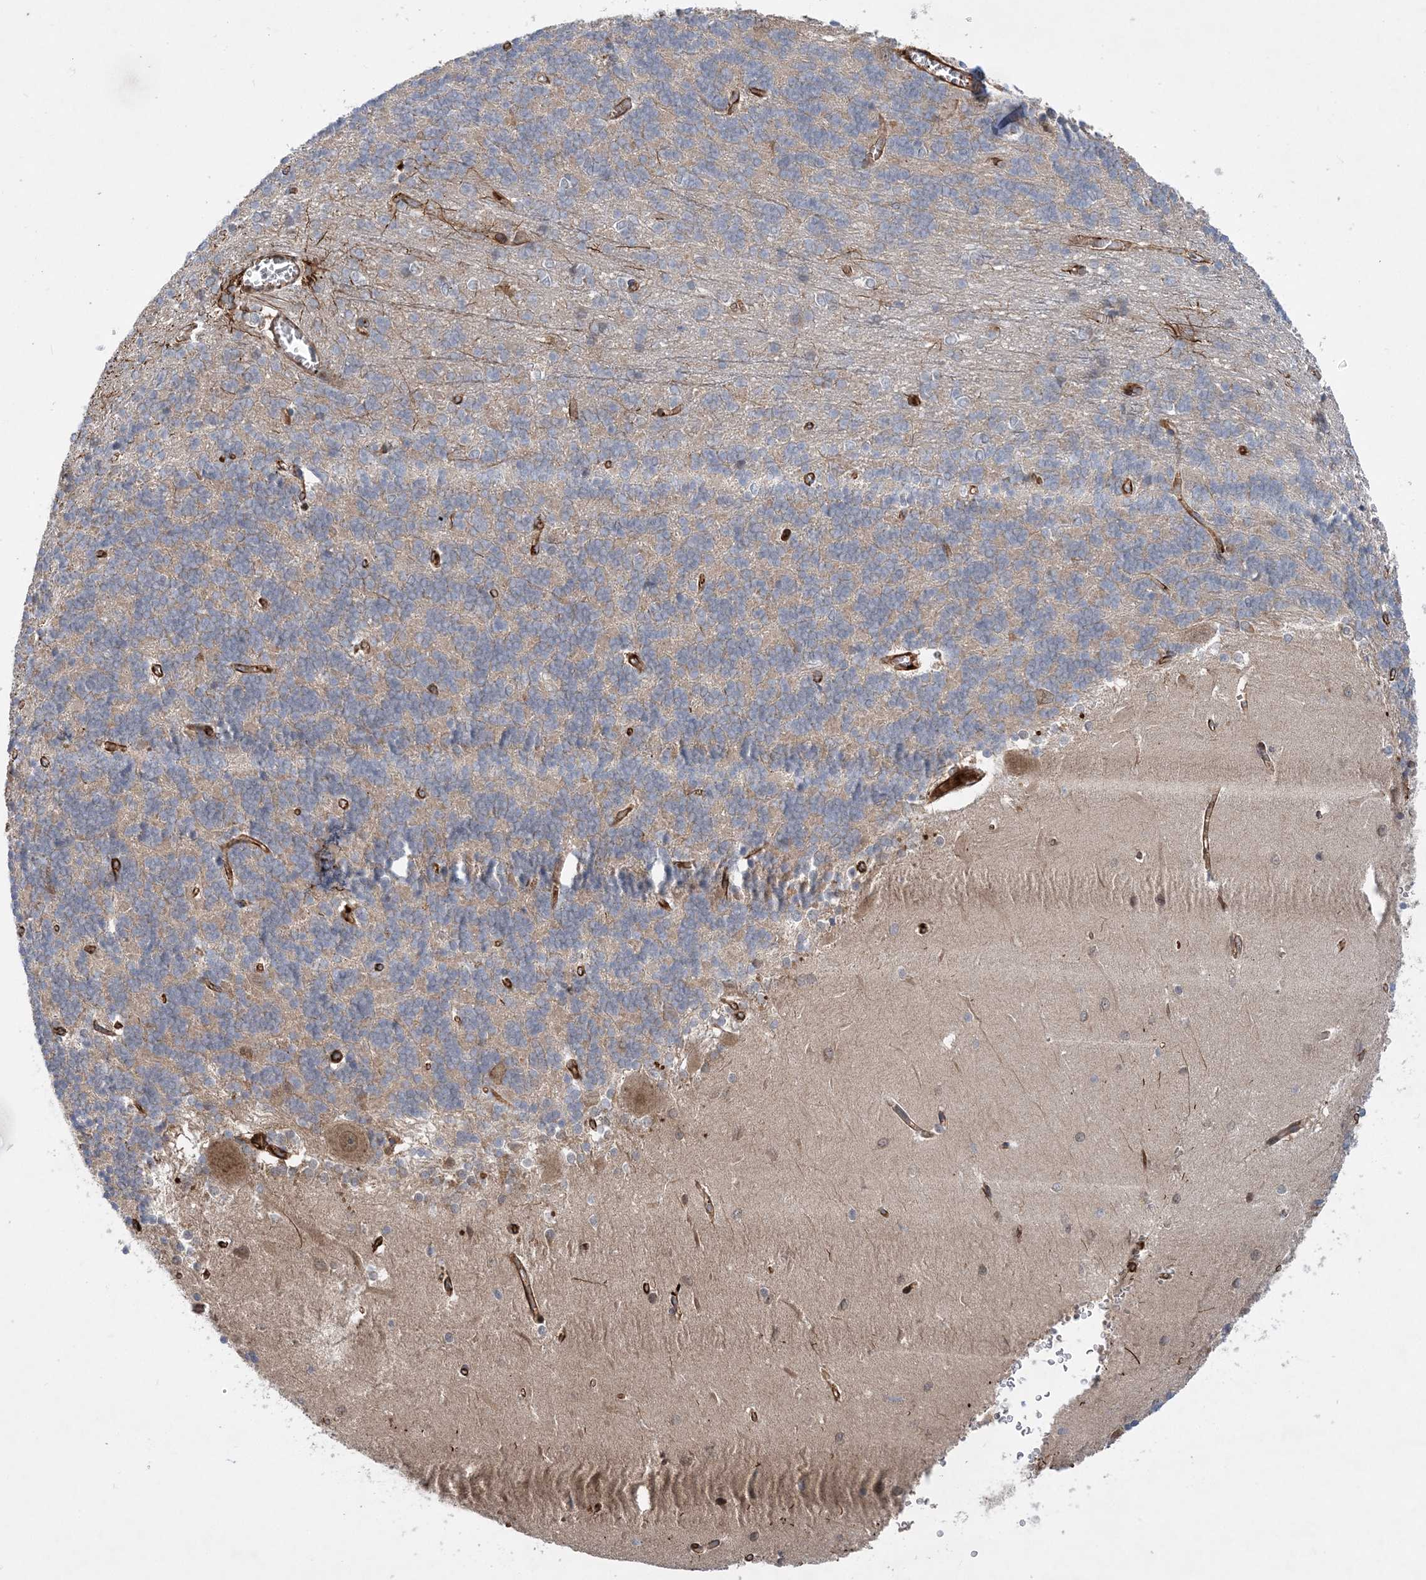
{"staining": {"intensity": "moderate", "quantity": "25%-75%", "location": "cytoplasmic/membranous"}, "tissue": "cerebellum", "cell_type": "Cells in granular layer", "image_type": "normal", "snomed": [{"axis": "morphology", "description": "Normal tissue, NOS"}, {"axis": "topography", "description": "Cerebellum"}], "caption": "Cerebellum stained for a protein (brown) shows moderate cytoplasmic/membranous positive positivity in about 25%-75% of cells in granular layer.", "gene": "FAM114A2", "patient": {"sex": "male", "age": 37}}